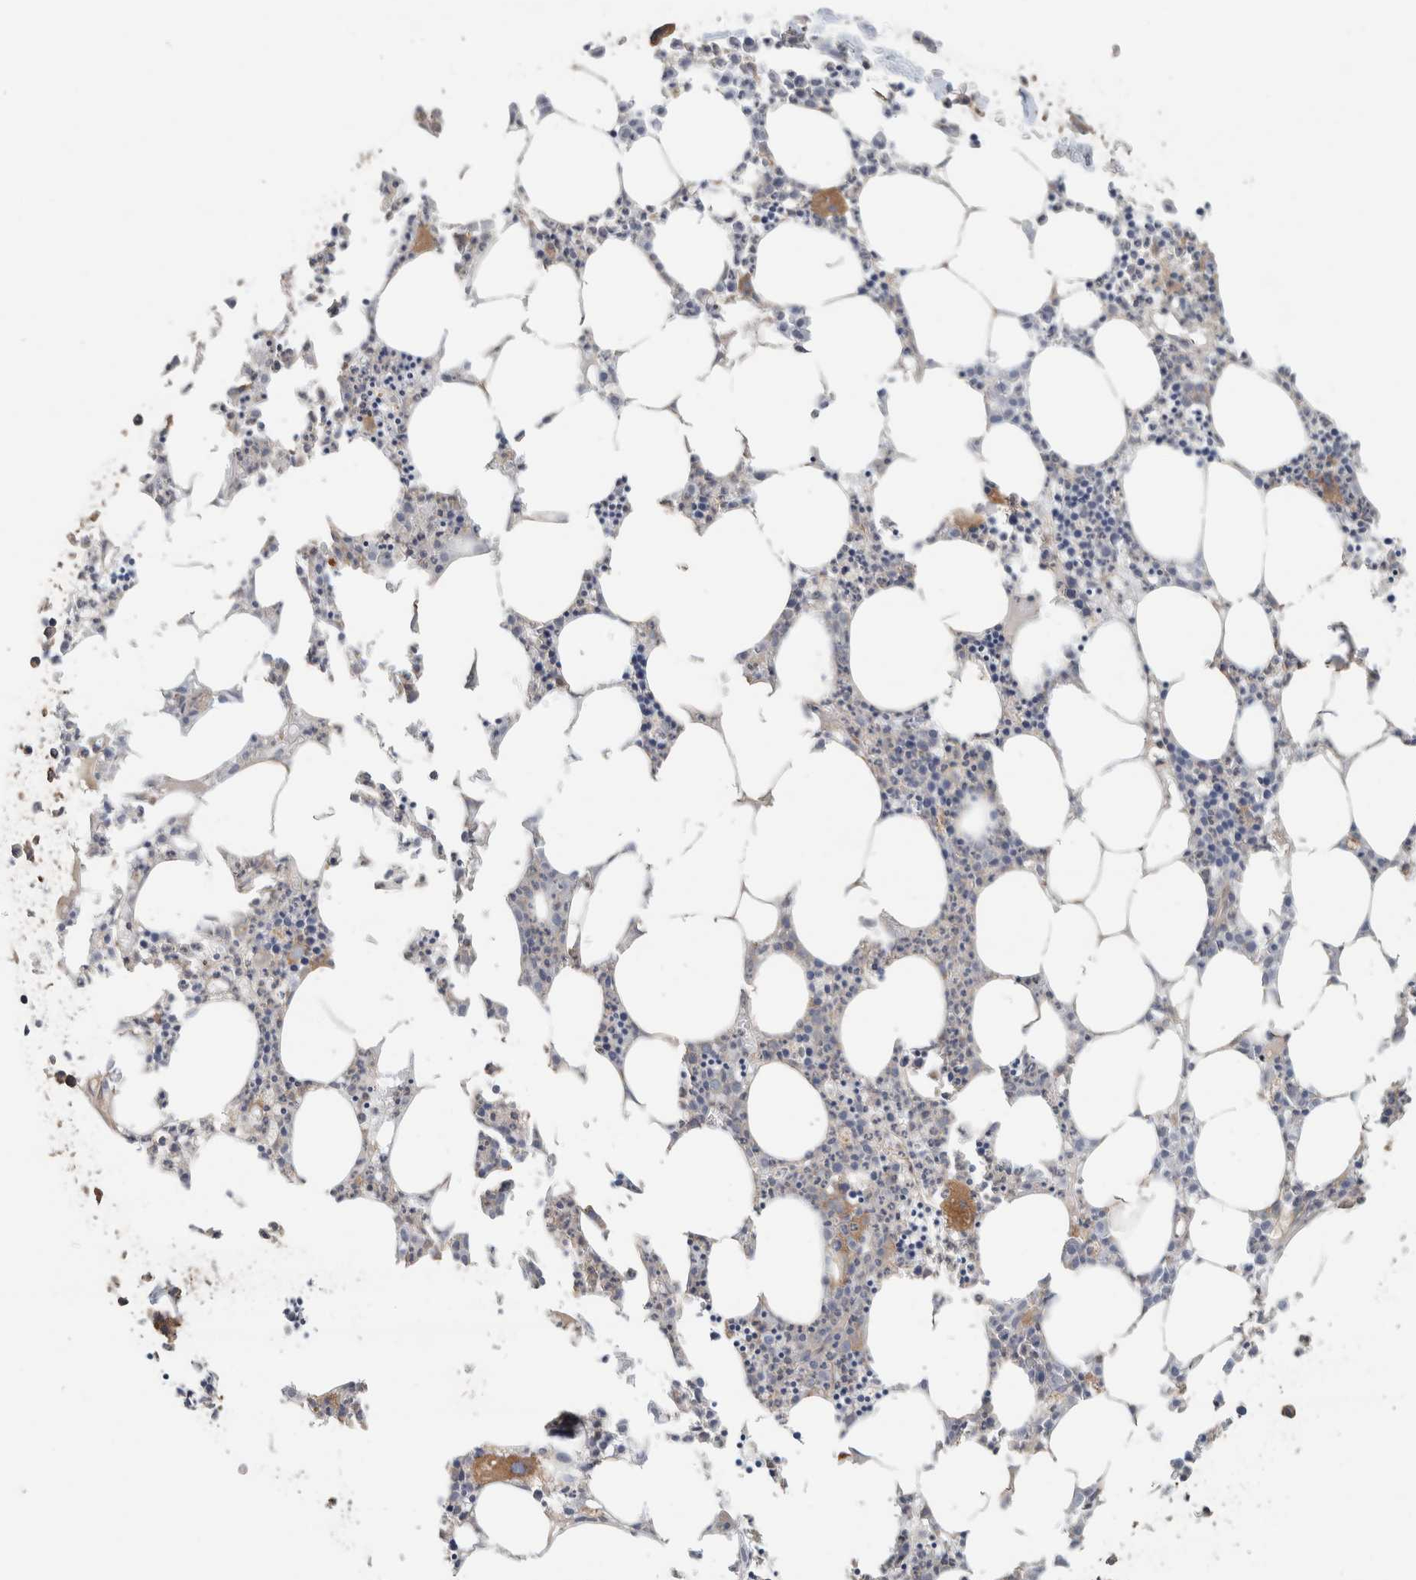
{"staining": {"intensity": "moderate", "quantity": "<25%", "location": "cytoplasmic/membranous"}, "tissue": "bone marrow", "cell_type": "Hematopoietic cells", "image_type": "normal", "snomed": [{"axis": "morphology", "description": "Normal tissue, NOS"}, {"axis": "morphology", "description": "Inflammation, NOS"}, {"axis": "topography", "description": "Bone marrow"}], "caption": "High-power microscopy captured an immunohistochemistry micrograph of normal bone marrow, revealing moderate cytoplasmic/membranous positivity in about <25% of hematopoietic cells.", "gene": "EIF4G3", "patient": {"sex": "female", "age": 62}}